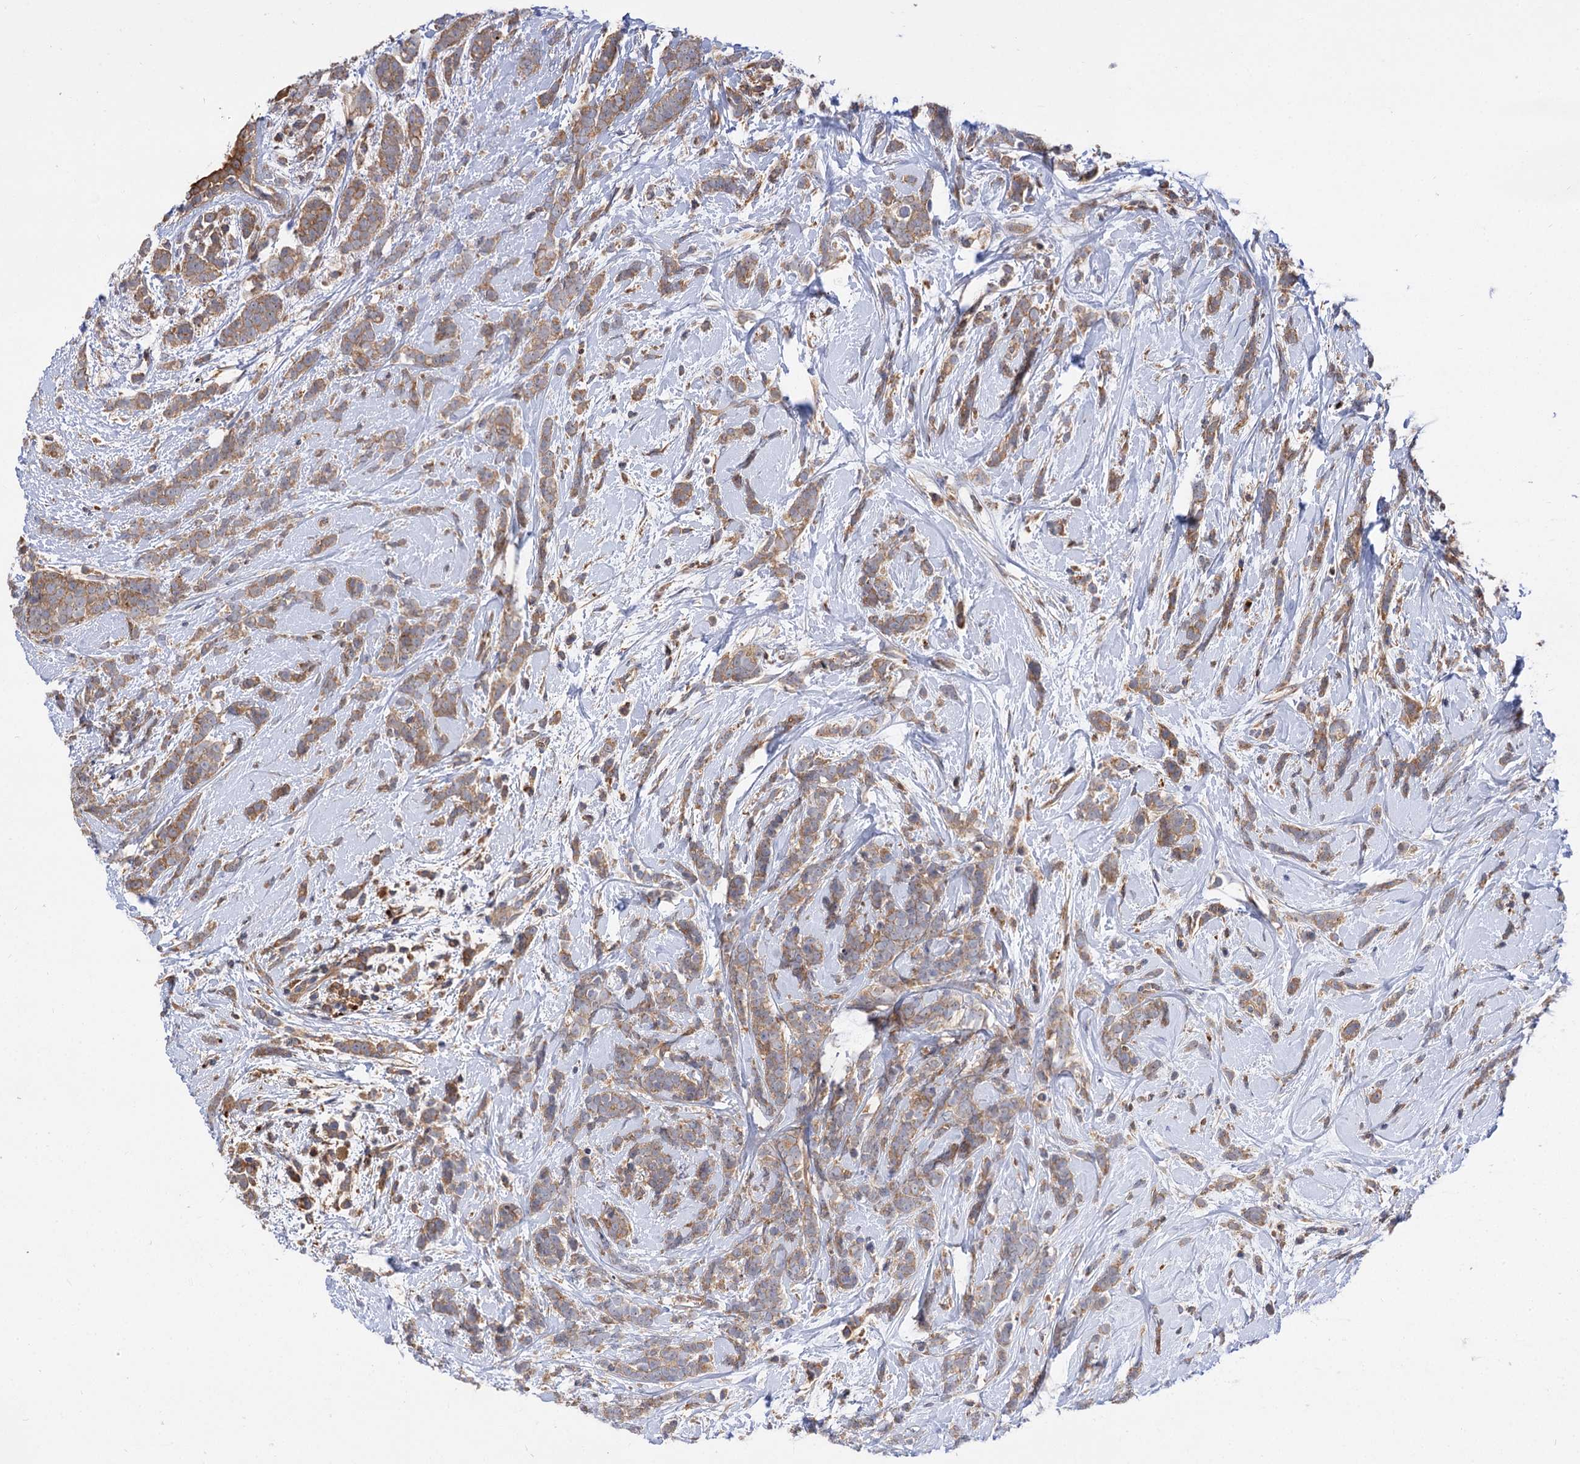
{"staining": {"intensity": "weak", "quantity": ">75%", "location": "cytoplasmic/membranous"}, "tissue": "breast cancer", "cell_type": "Tumor cells", "image_type": "cancer", "snomed": [{"axis": "morphology", "description": "Lobular carcinoma"}, {"axis": "topography", "description": "Breast"}], "caption": "Immunohistochemical staining of human breast cancer reveals weak cytoplasmic/membranous protein staining in approximately >75% of tumor cells.", "gene": "PATL1", "patient": {"sex": "female", "age": 58}}